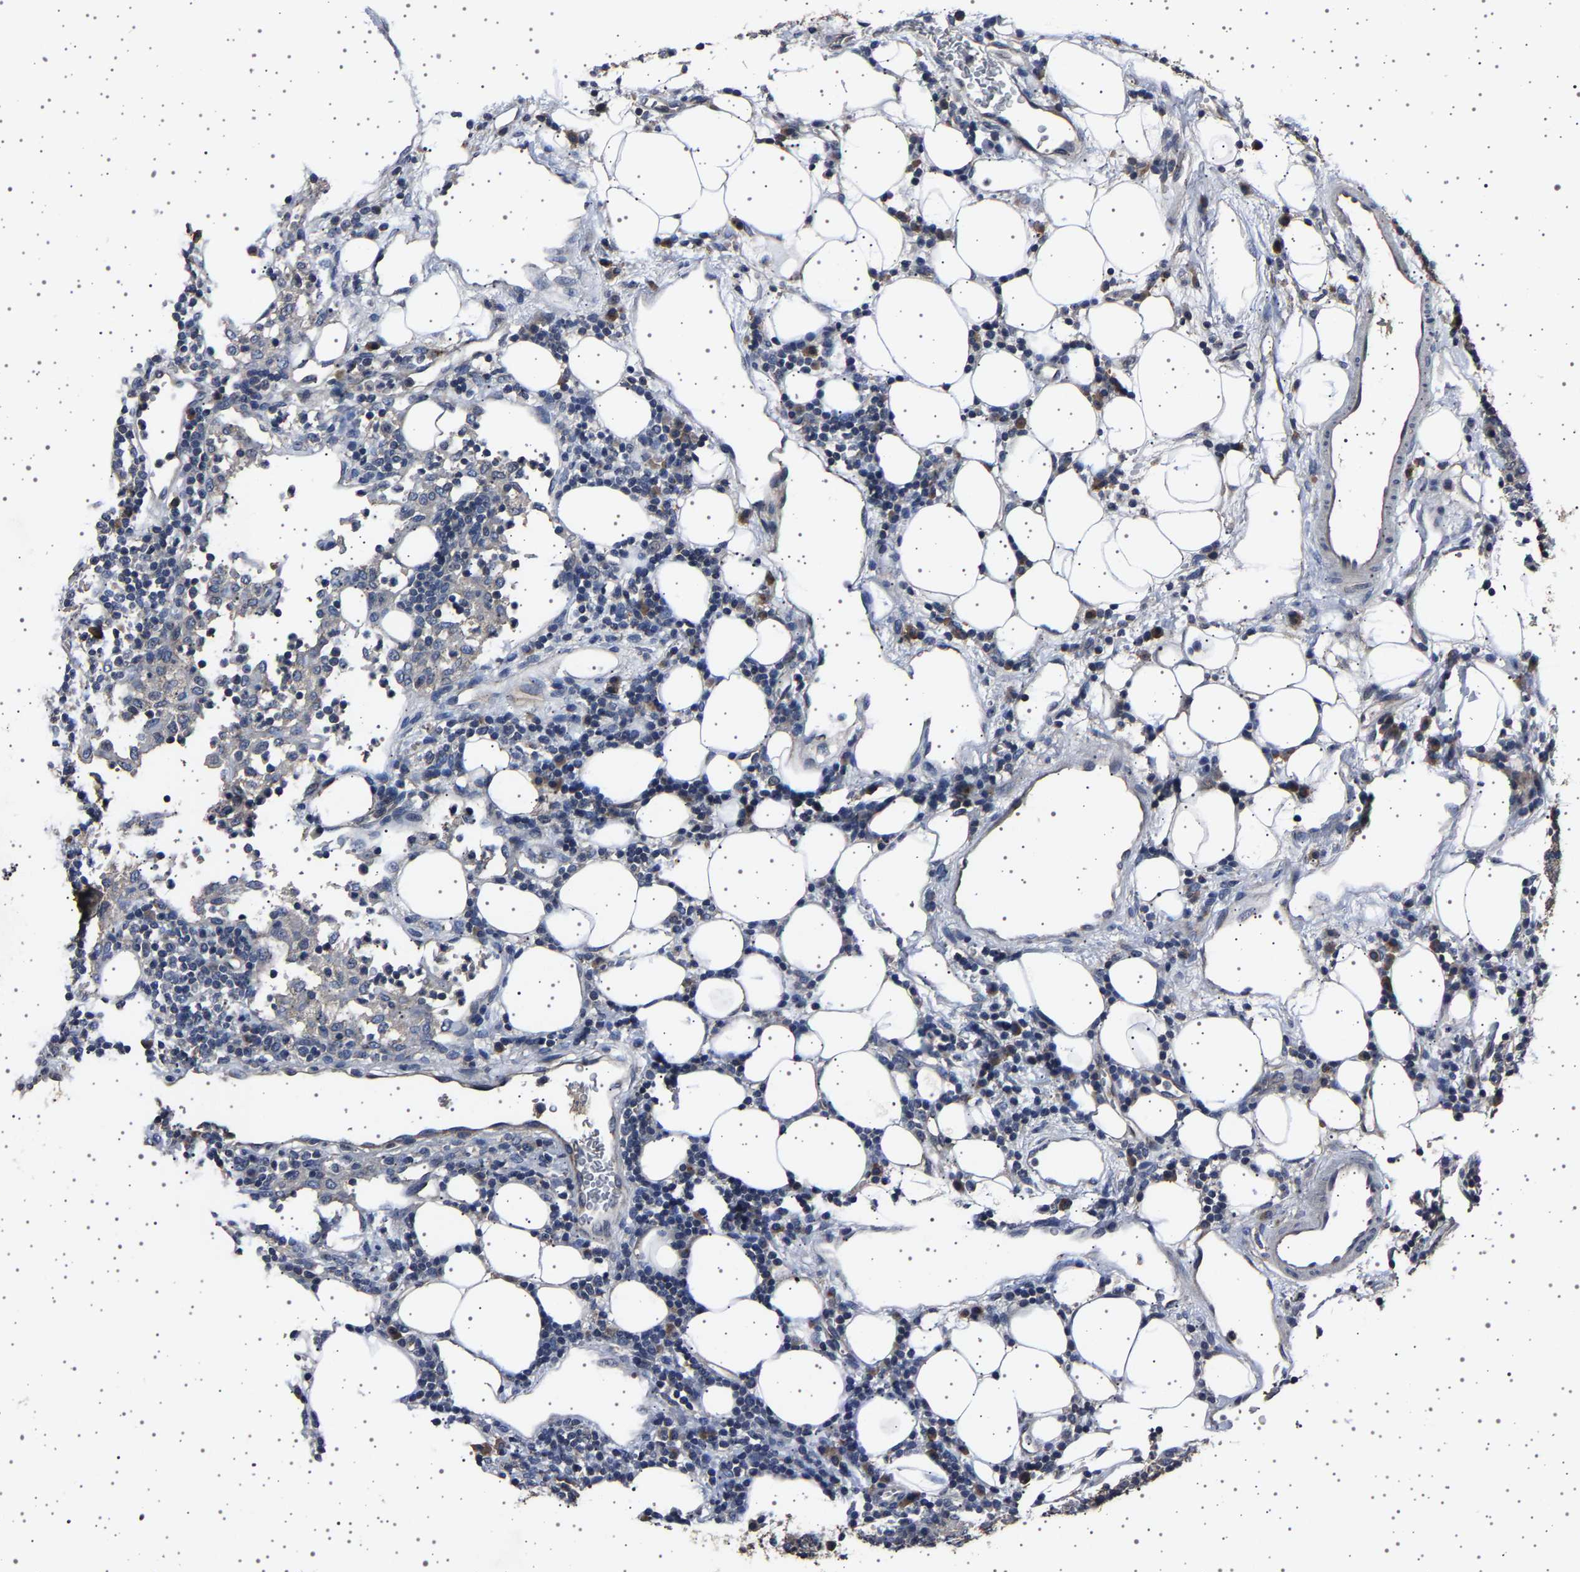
{"staining": {"intensity": "negative", "quantity": "none", "location": "none"}, "tissue": "lymph node", "cell_type": "Germinal center cells", "image_type": "normal", "snomed": [{"axis": "morphology", "description": "Normal tissue, NOS"}, {"axis": "morphology", "description": "Carcinoid, malignant, NOS"}, {"axis": "topography", "description": "Lymph node"}], "caption": "Protein analysis of unremarkable lymph node reveals no significant positivity in germinal center cells.", "gene": "NCKAP1", "patient": {"sex": "male", "age": 47}}